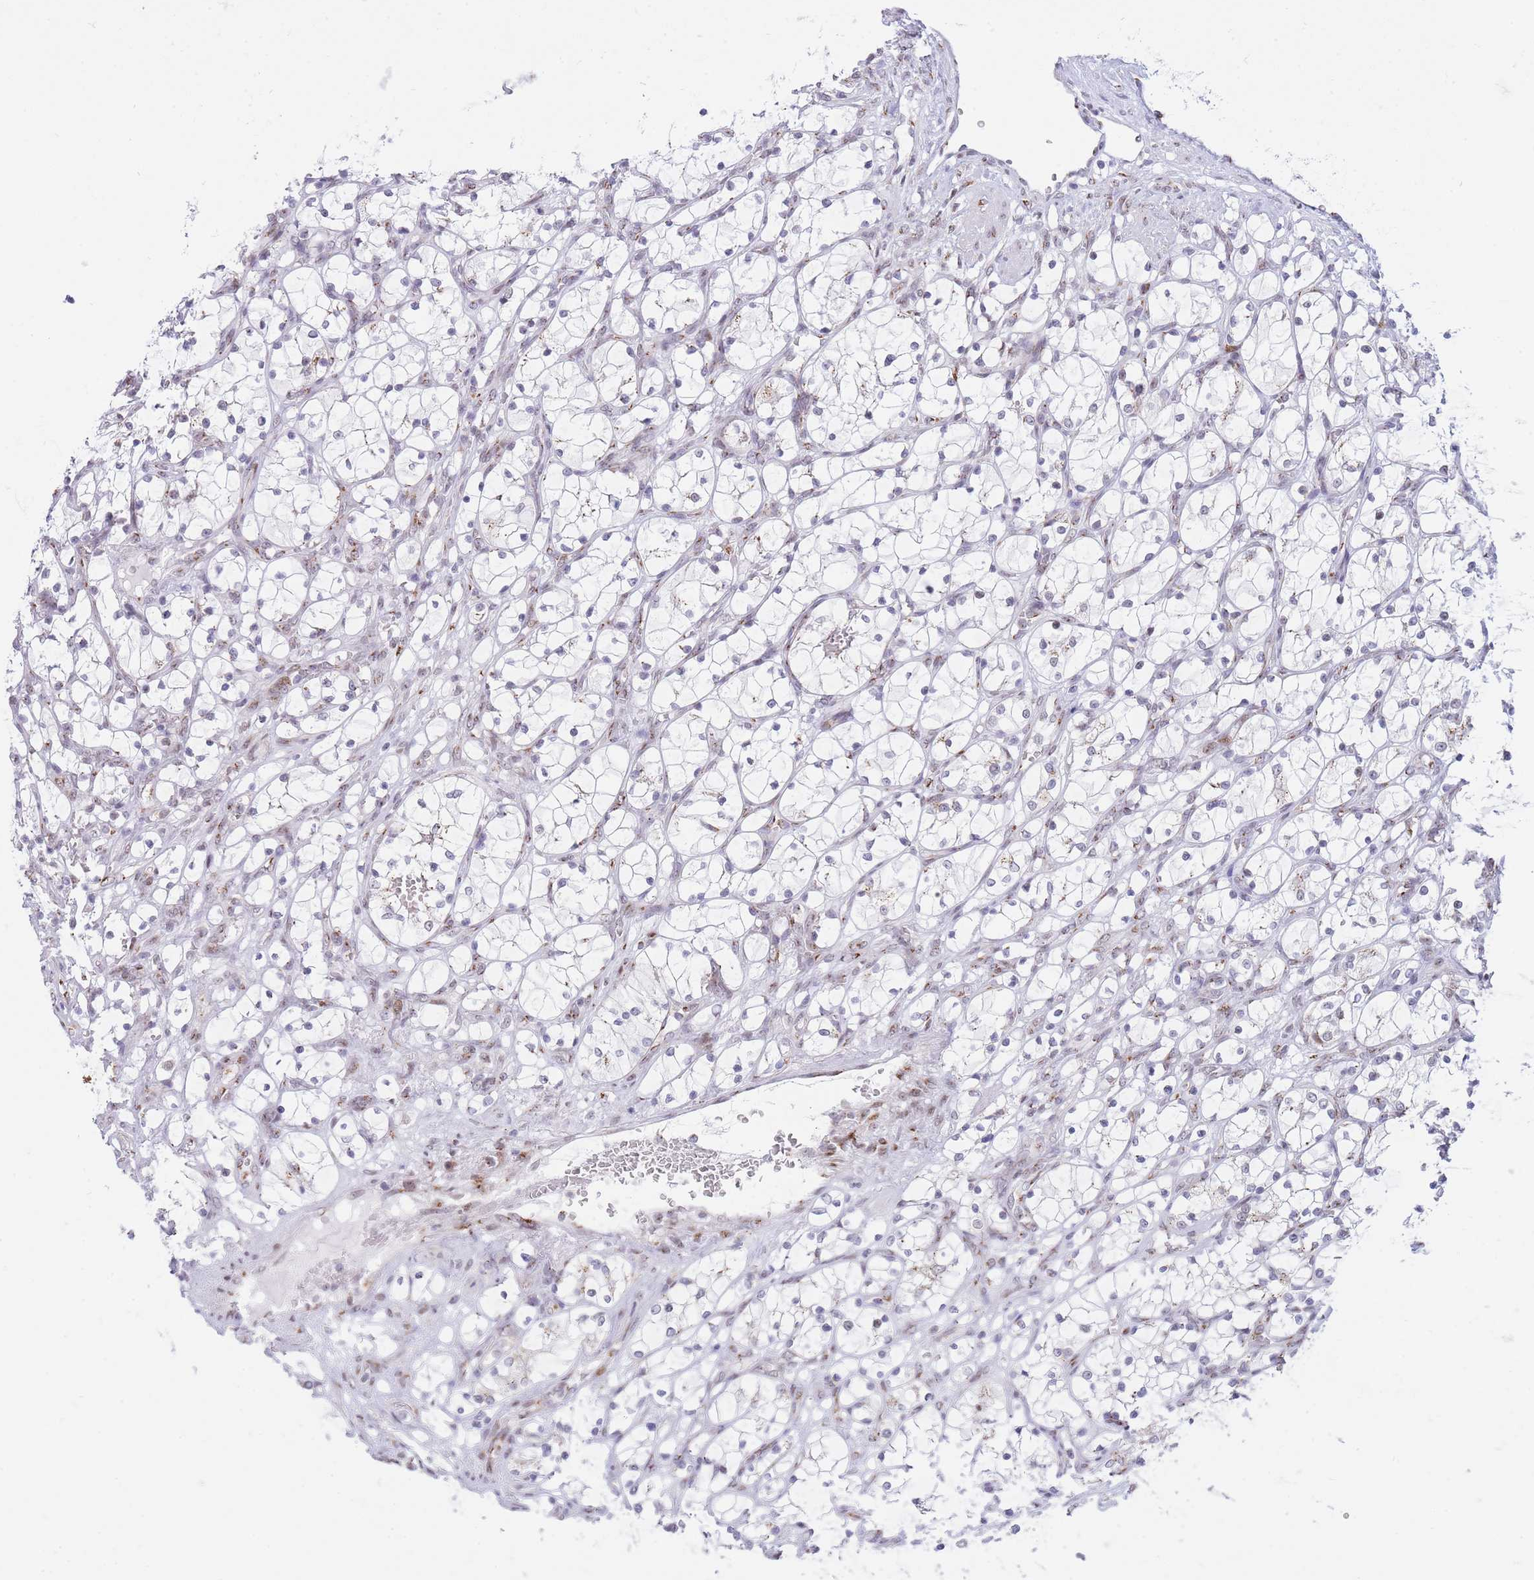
{"staining": {"intensity": "negative", "quantity": "none", "location": "none"}, "tissue": "renal cancer", "cell_type": "Tumor cells", "image_type": "cancer", "snomed": [{"axis": "morphology", "description": "Adenocarcinoma, NOS"}, {"axis": "topography", "description": "Kidney"}], "caption": "IHC micrograph of neoplastic tissue: renal adenocarcinoma stained with DAB exhibits no significant protein expression in tumor cells.", "gene": "INO80C", "patient": {"sex": "female", "age": 69}}